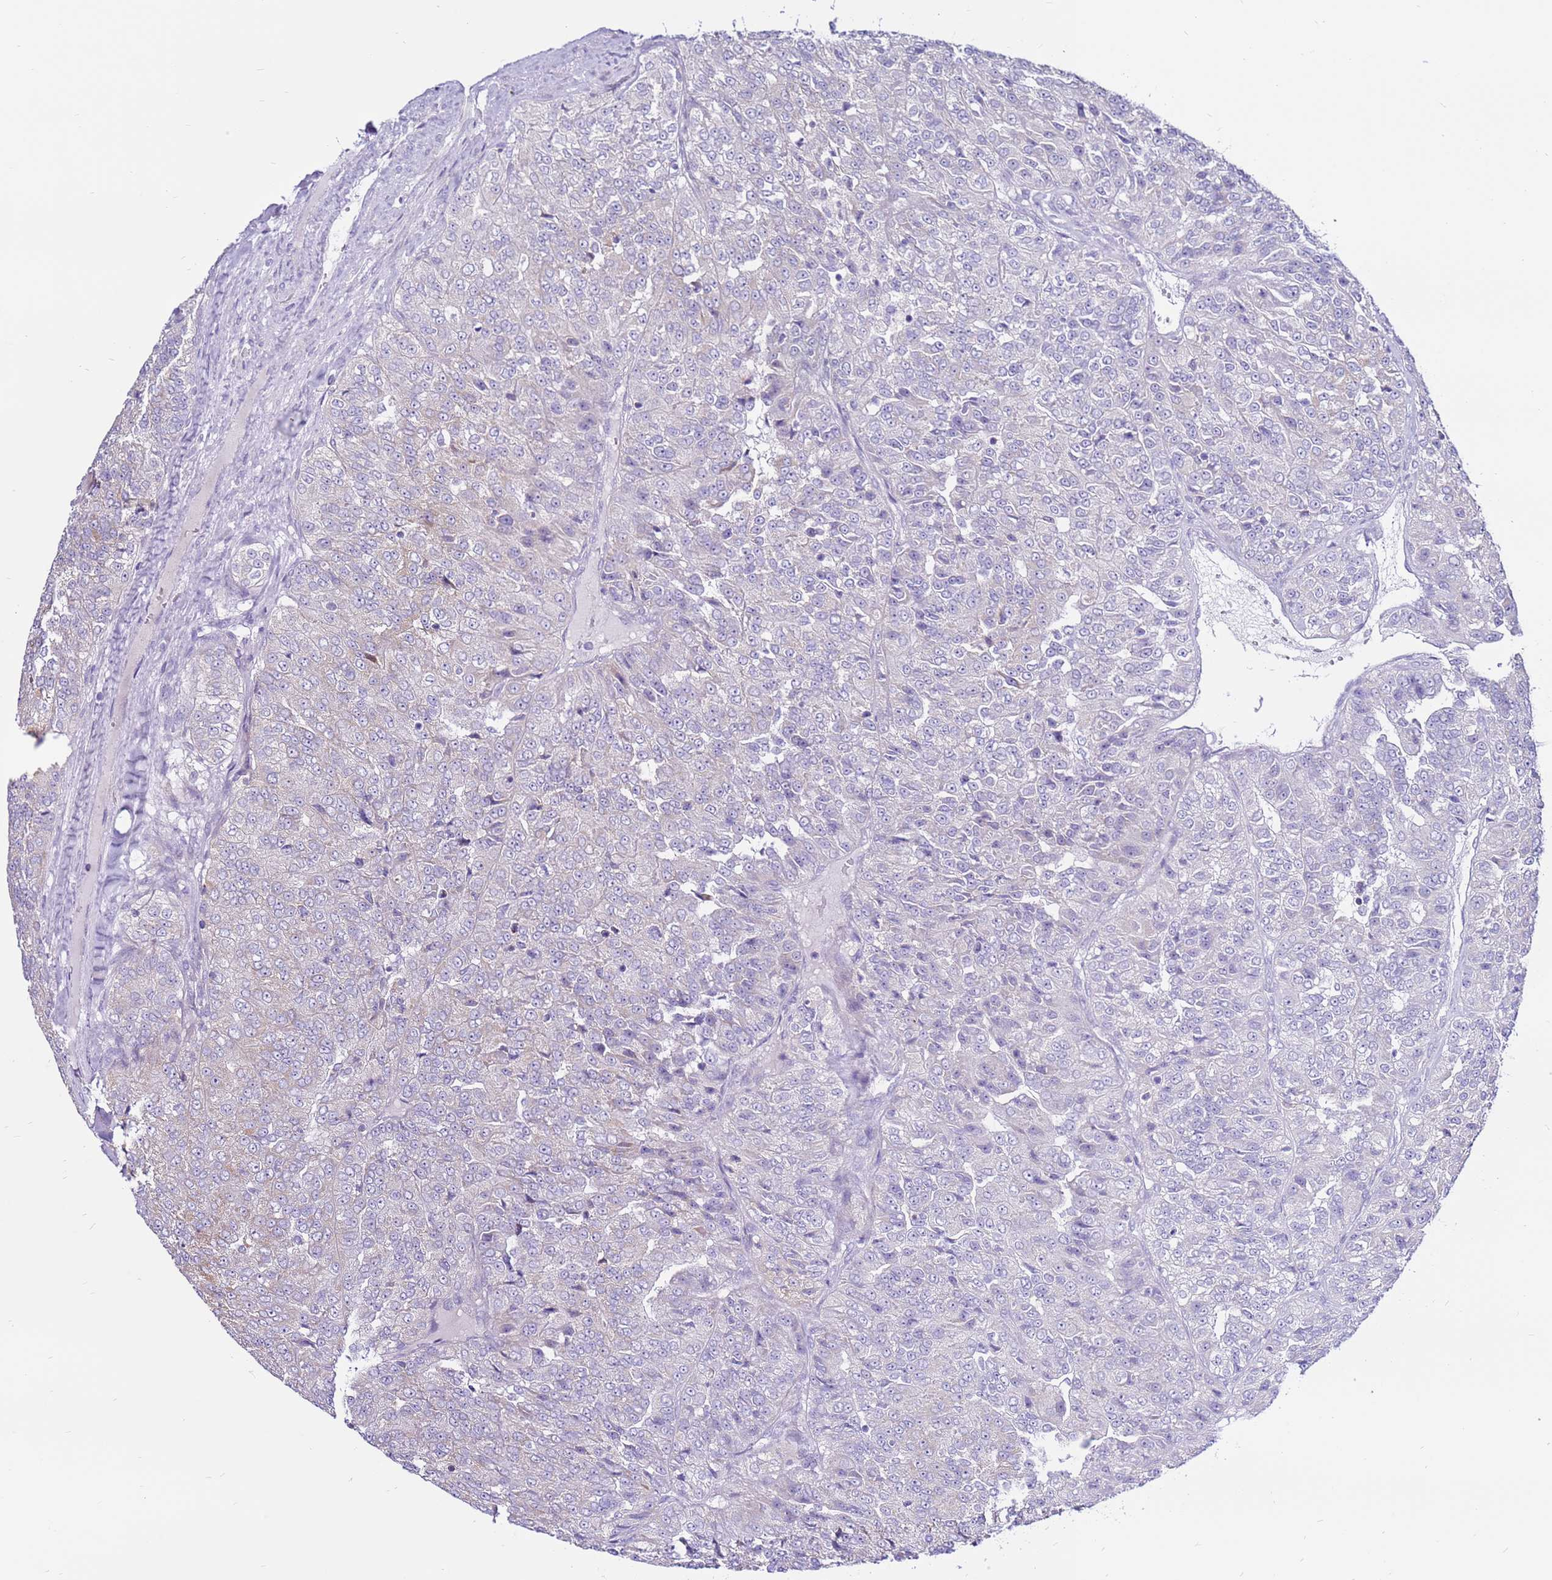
{"staining": {"intensity": "negative", "quantity": "none", "location": "none"}, "tissue": "renal cancer", "cell_type": "Tumor cells", "image_type": "cancer", "snomed": [{"axis": "morphology", "description": "Adenocarcinoma, NOS"}, {"axis": "topography", "description": "Kidney"}], "caption": "DAB immunohistochemical staining of human renal cancer demonstrates no significant expression in tumor cells.", "gene": "IGF1R", "patient": {"sex": "female", "age": 63}}